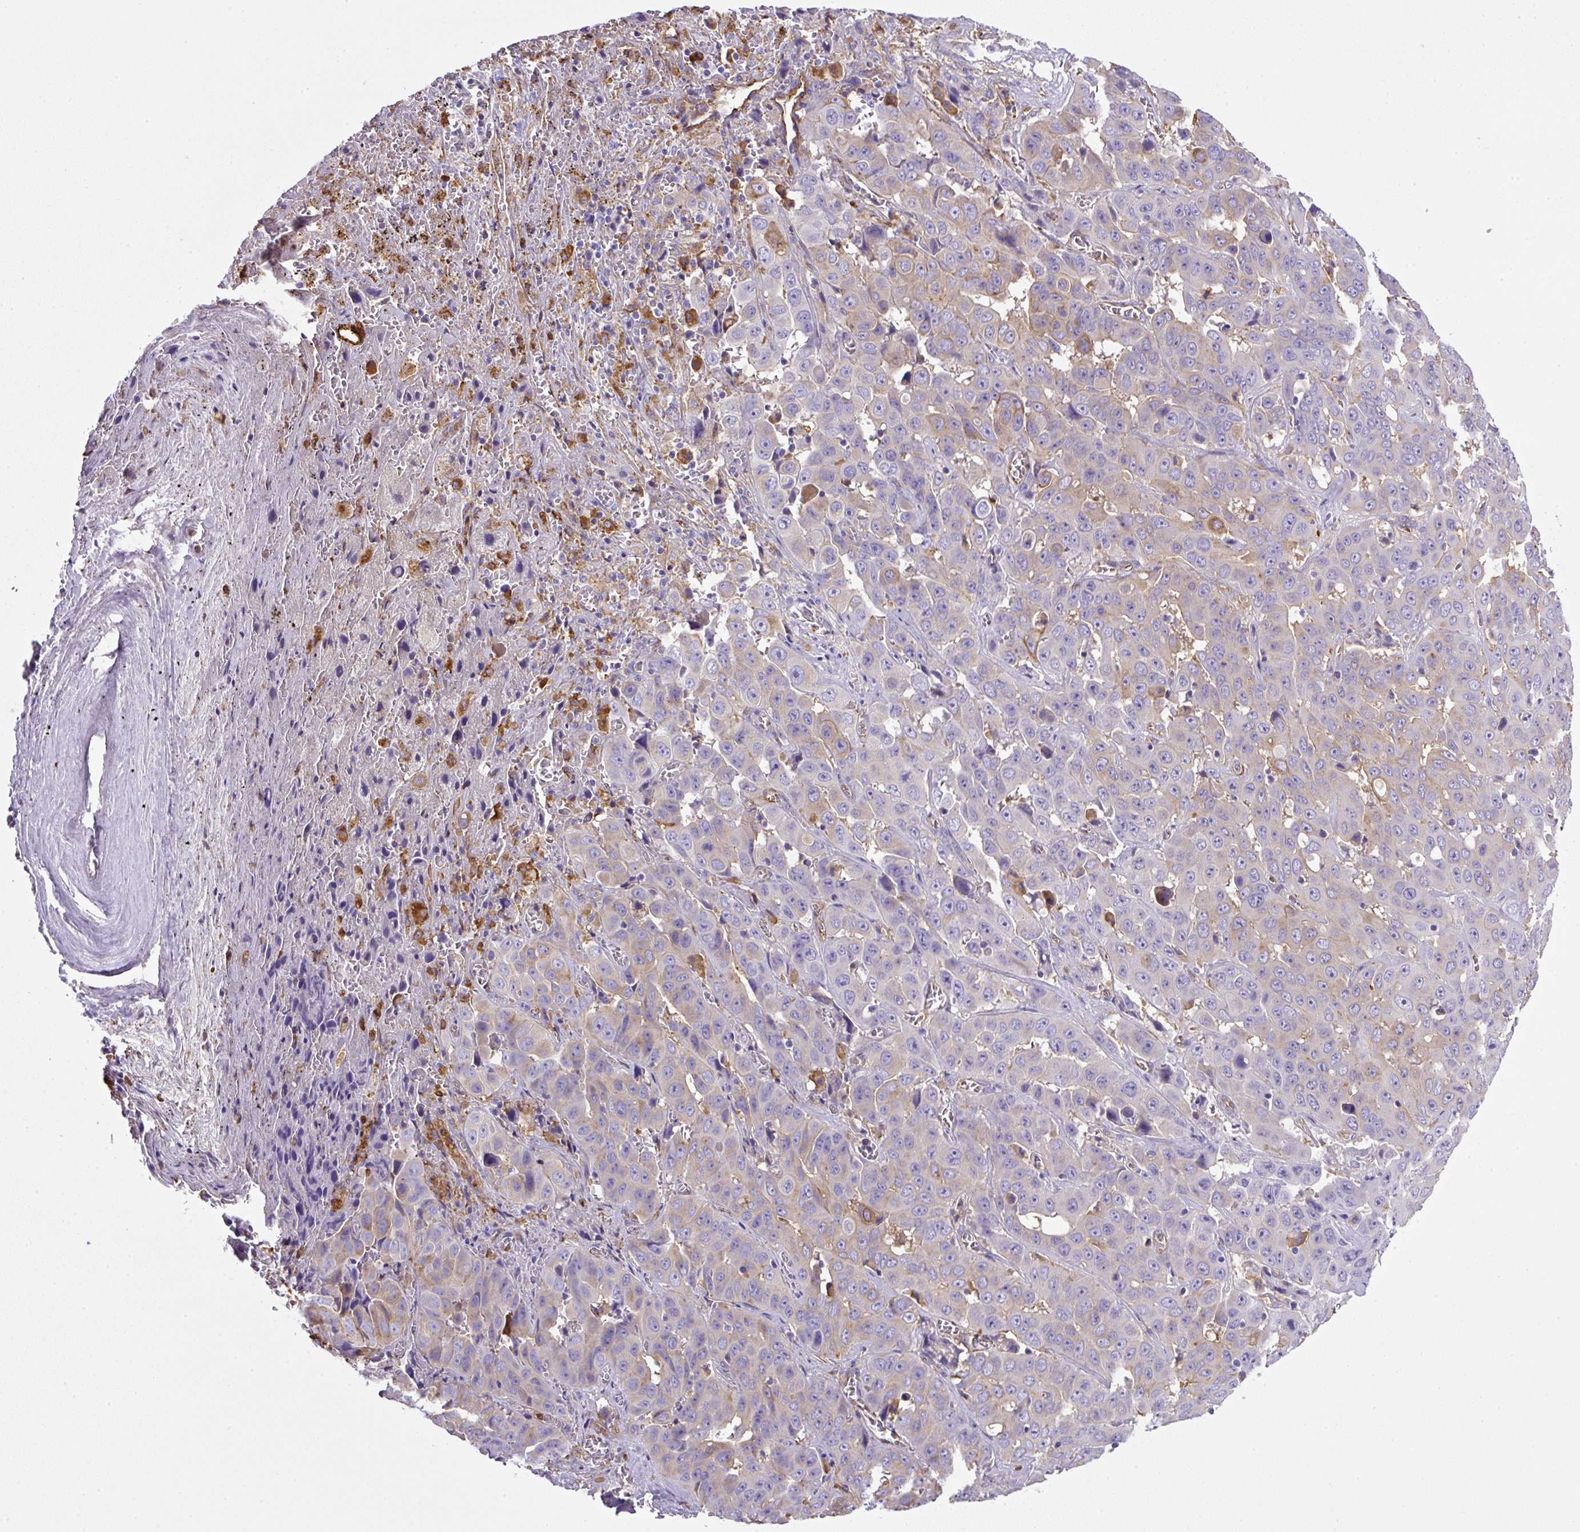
{"staining": {"intensity": "weak", "quantity": "<25%", "location": "cytoplasmic/membranous"}, "tissue": "liver cancer", "cell_type": "Tumor cells", "image_type": "cancer", "snomed": [{"axis": "morphology", "description": "Cholangiocarcinoma"}, {"axis": "topography", "description": "Liver"}], "caption": "A photomicrograph of liver cholangiocarcinoma stained for a protein exhibits no brown staining in tumor cells.", "gene": "MAGEB5", "patient": {"sex": "female", "age": 52}}